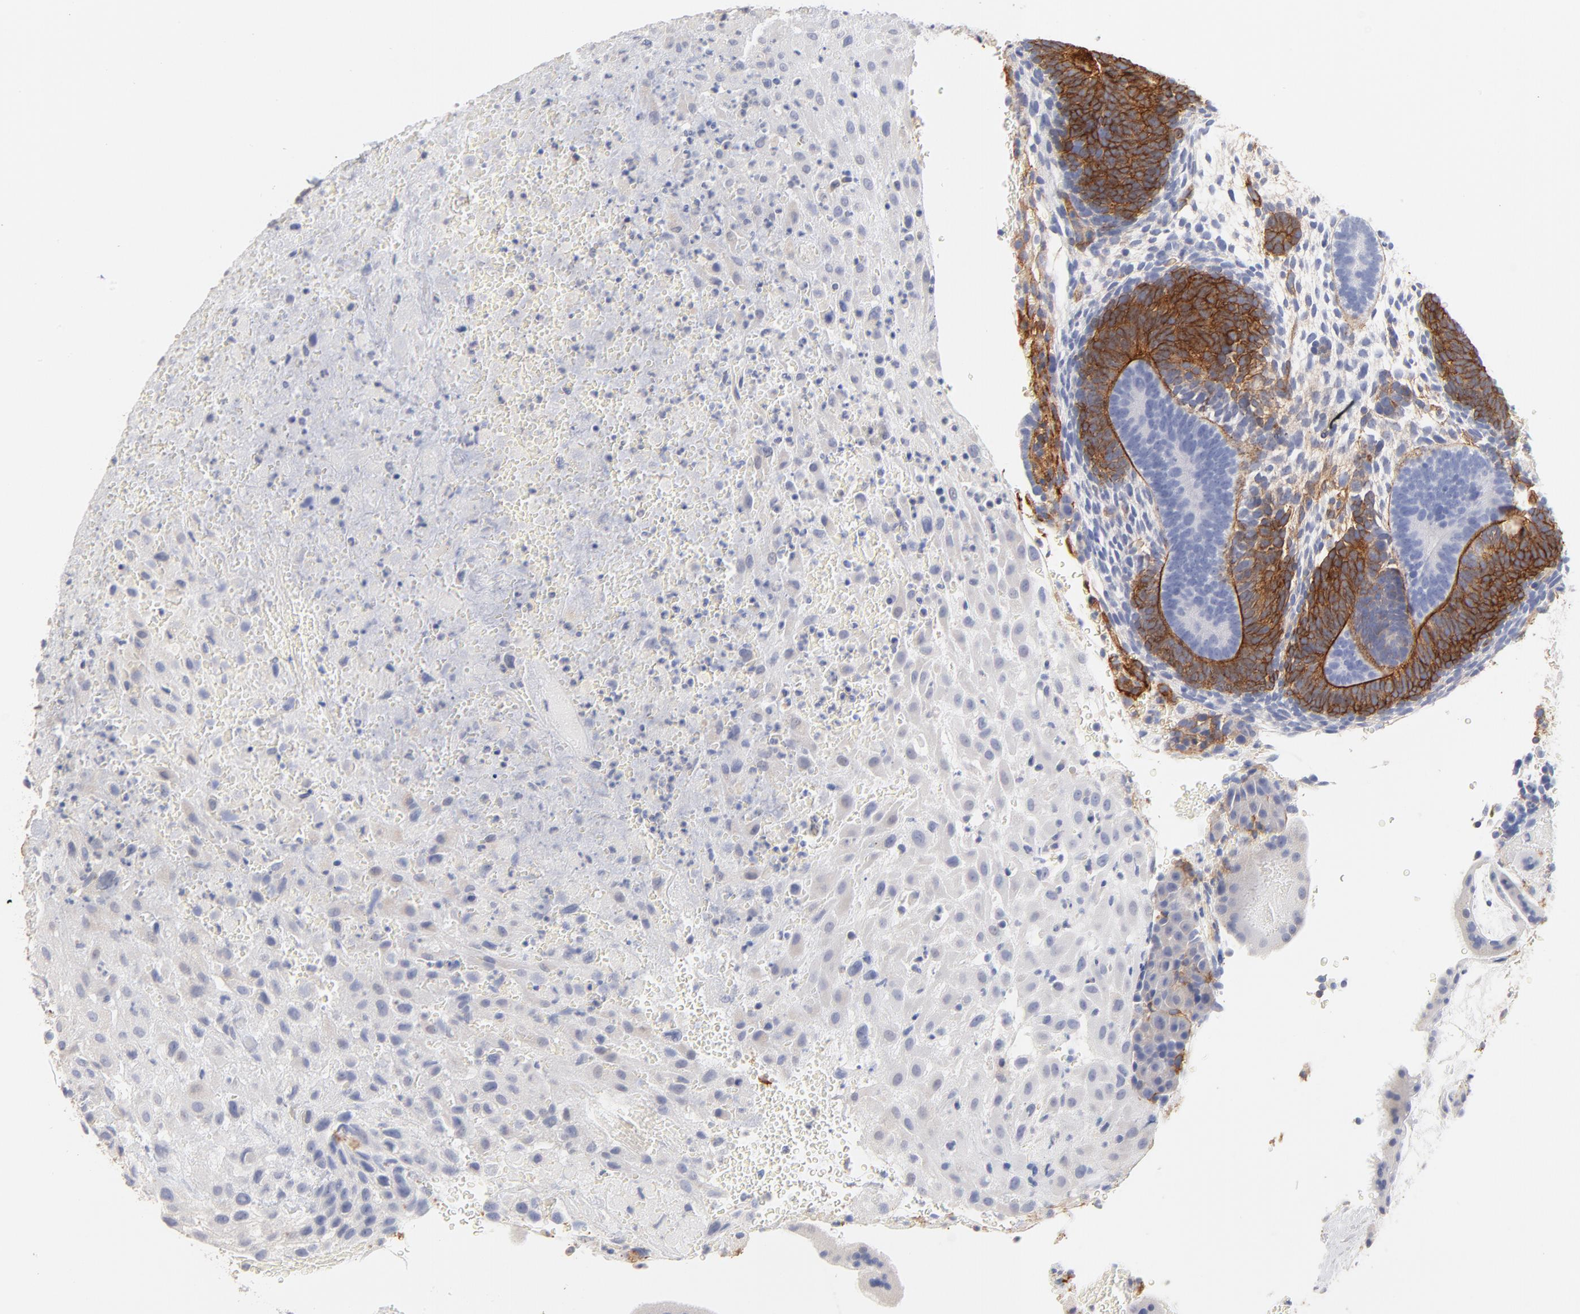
{"staining": {"intensity": "negative", "quantity": "none", "location": "none"}, "tissue": "placenta", "cell_type": "Decidual cells", "image_type": "normal", "snomed": [{"axis": "morphology", "description": "Normal tissue, NOS"}, {"axis": "topography", "description": "Placenta"}], "caption": "Photomicrograph shows no significant protein staining in decidual cells of benign placenta.", "gene": "ITGA8", "patient": {"sex": "female", "age": 19}}